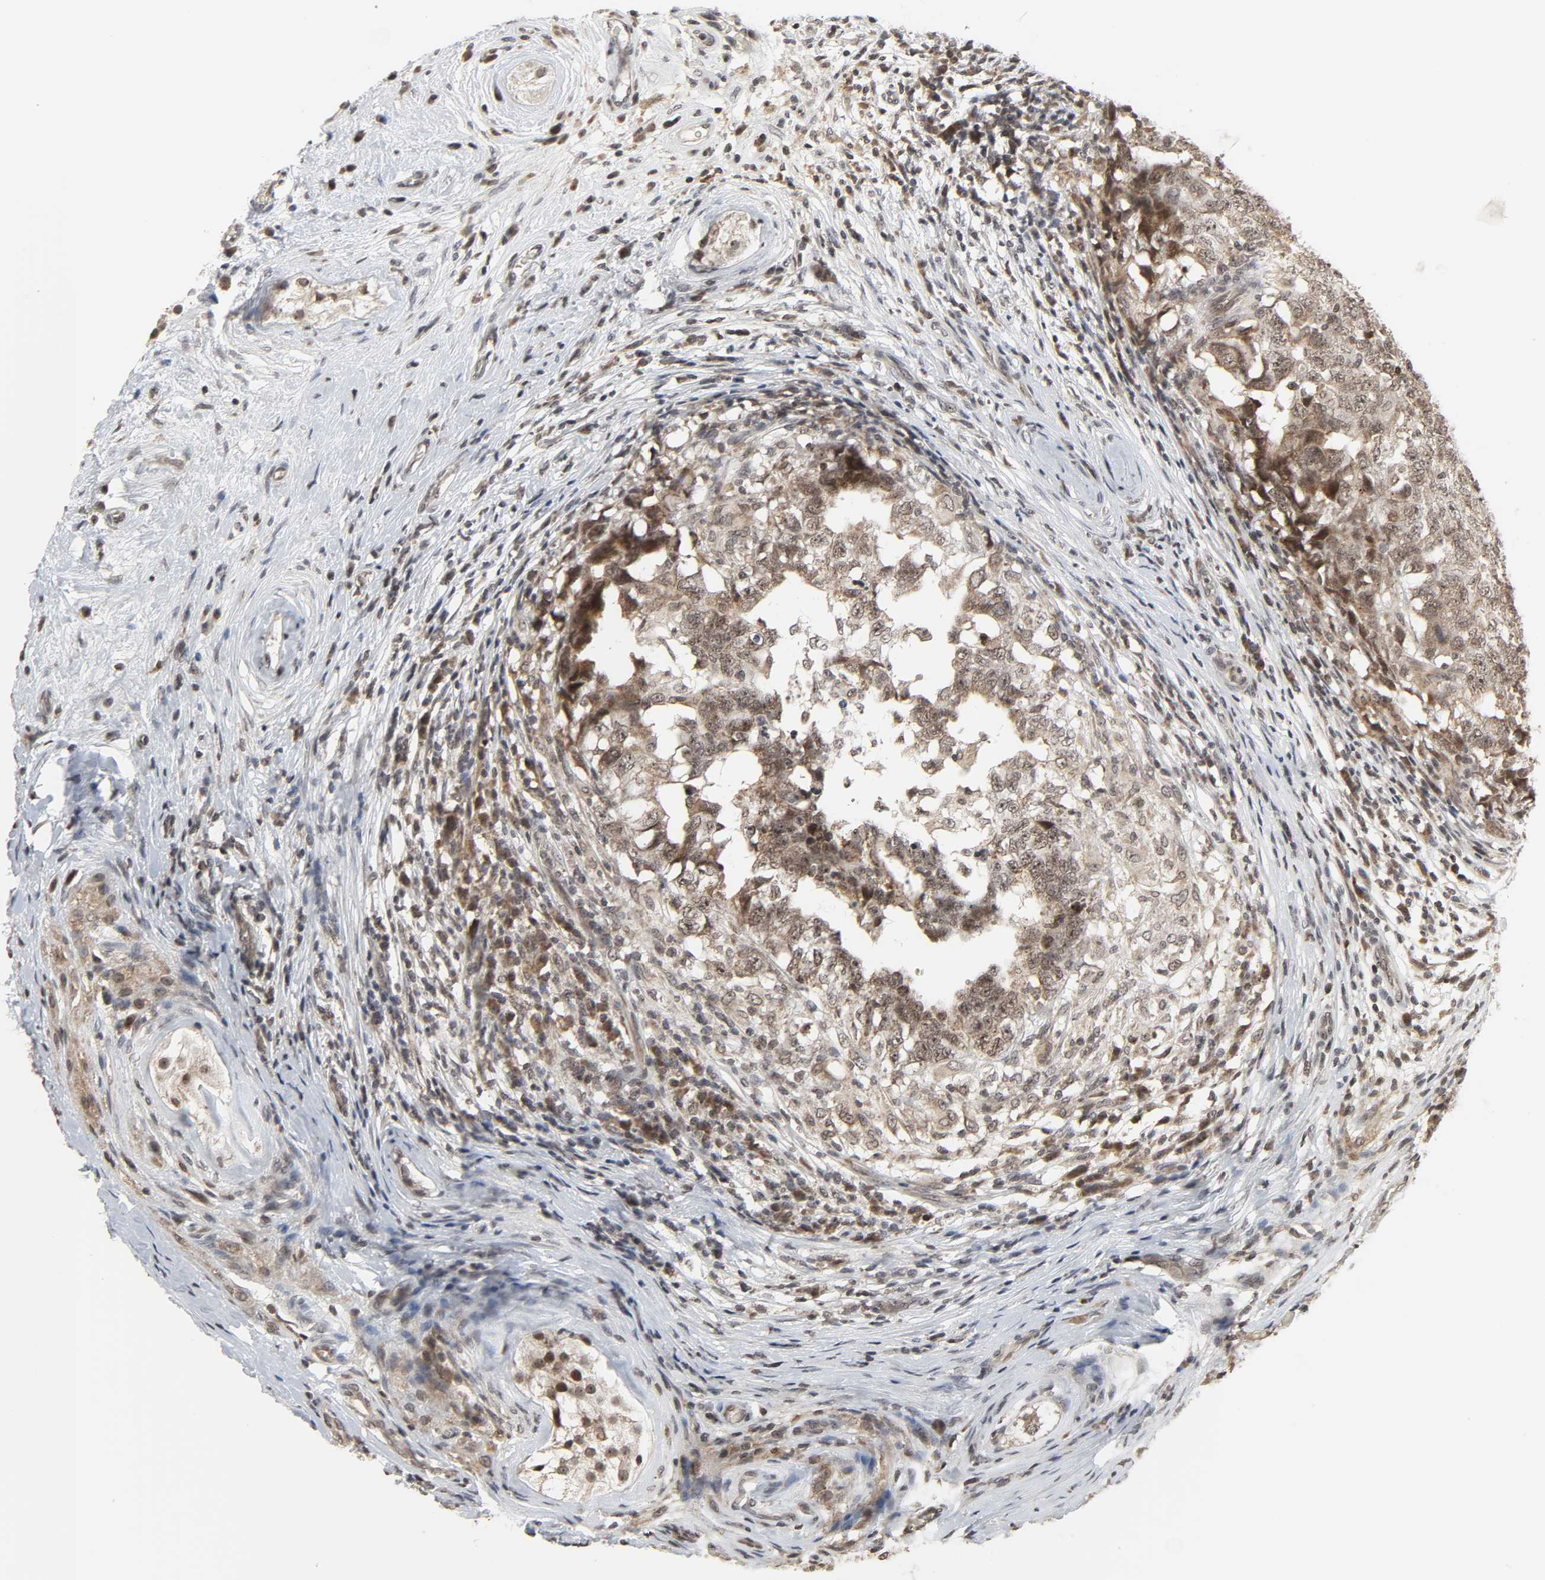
{"staining": {"intensity": "weak", "quantity": "<25%", "location": "nuclear"}, "tissue": "testis cancer", "cell_type": "Tumor cells", "image_type": "cancer", "snomed": [{"axis": "morphology", "description": "Carcinoma, Embryonal, NOS"}, {"axis": "topography", "description": "Testis"}], "caption": "There is no significant positivity in tumor cells of embryonal carcinoma (testis). (Stains: DAB (3,3'-diaminobenzidine) immunohistochemistry with hematoxylin counter stain, Microscopy: brightfield microscopy at high magnification).", "gene": "XRCC1", "patient": {"sex": "male", "age": 21}}